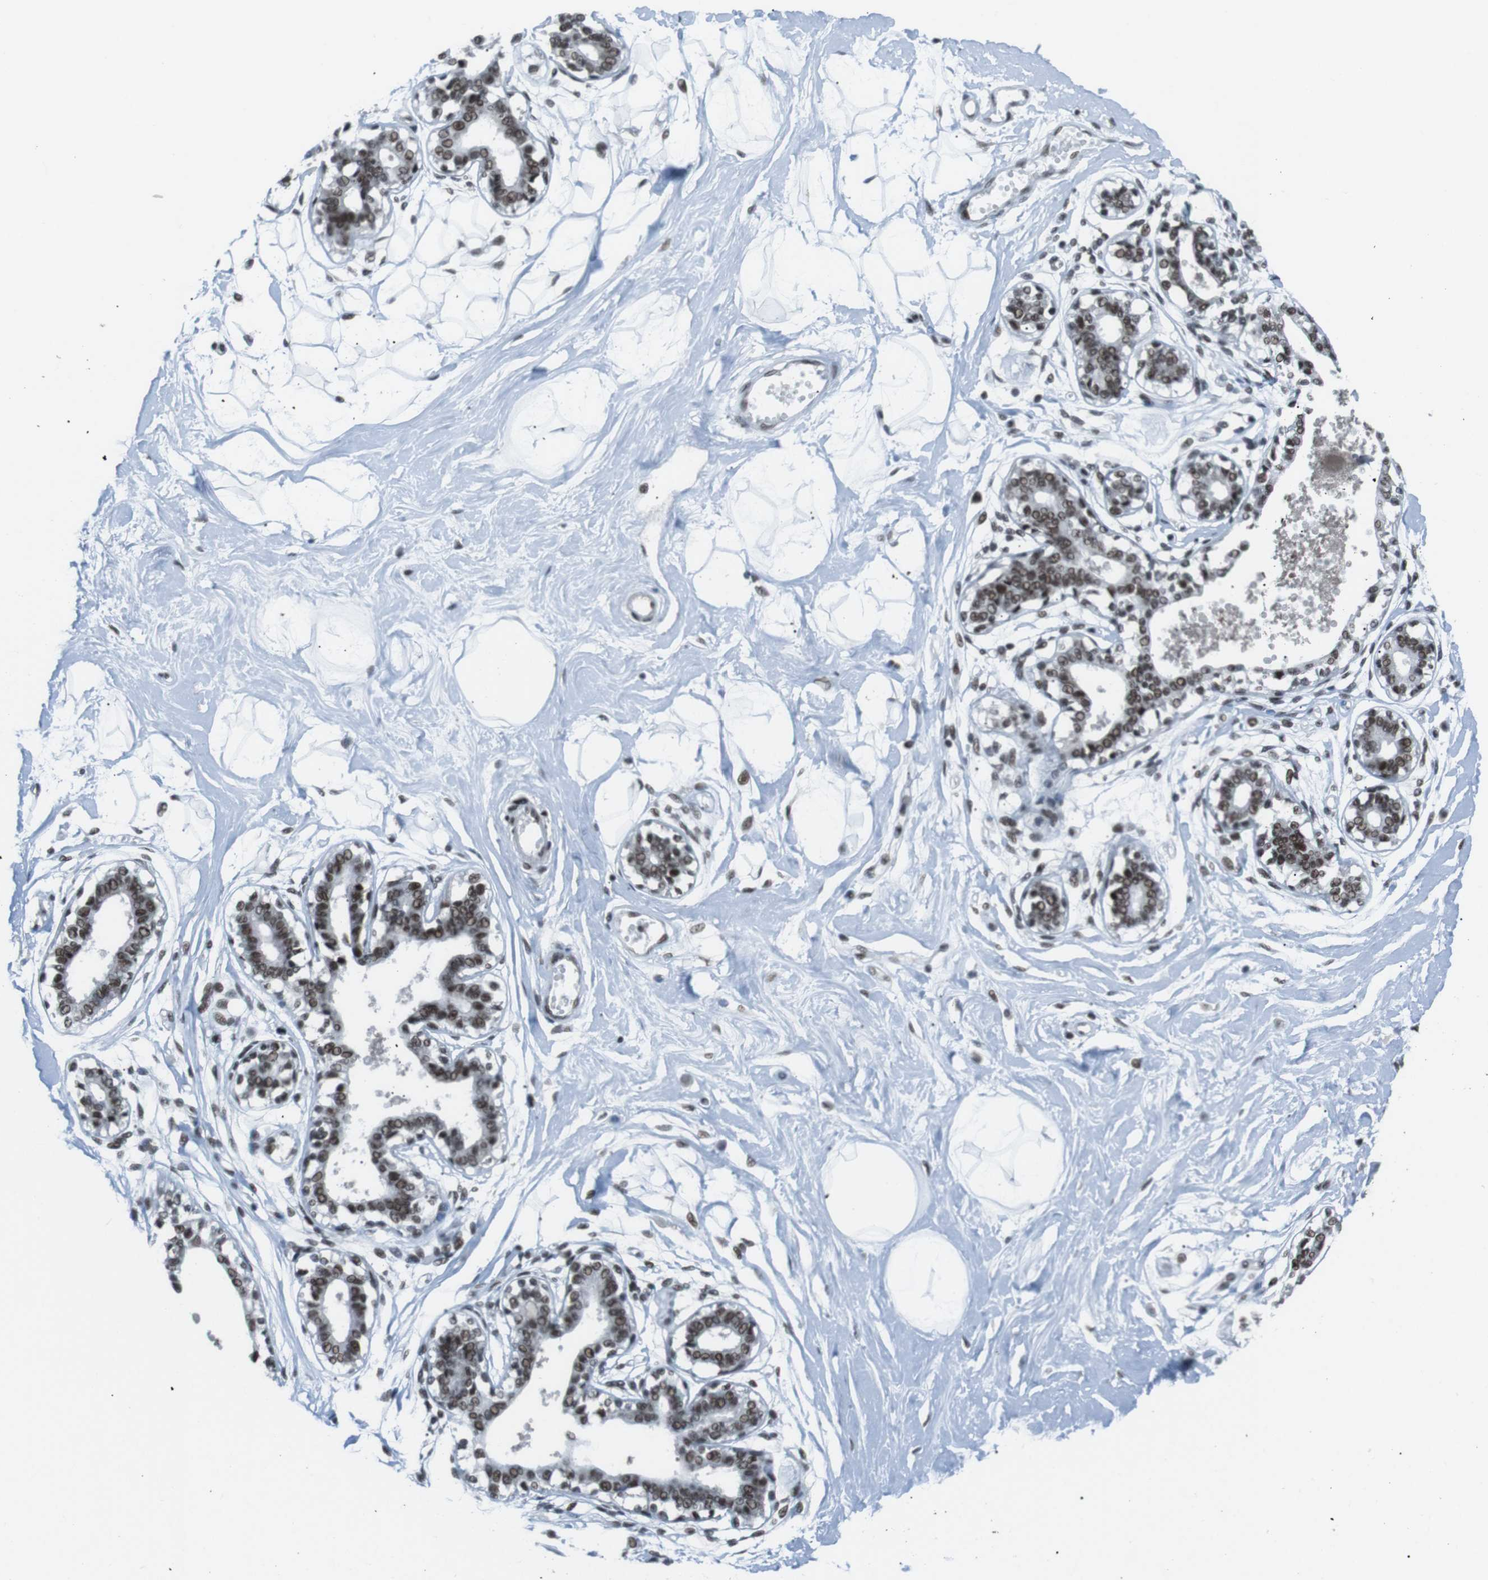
{"staining": {"intensity": "moderate", "quantity": "<25%", "location": "nuclear"}, "tissue": "breast", "cell_type": "Adipocytes", "image_type": "normal", "snomed": [{"axis": "morphology", "description": "Normal tissue, NOS"}, {"axis": "topography", "description": "Breast"}], "caption": "Normal breast demonstrates moderate nuclear positivity in about <25% of adipocytes, visualized by immunohistochemistry. (Brightfield microscopy of DAB IHC at high magnification).", "gene": "TAF1", "patient": {"sex": "female", "age": 45}}